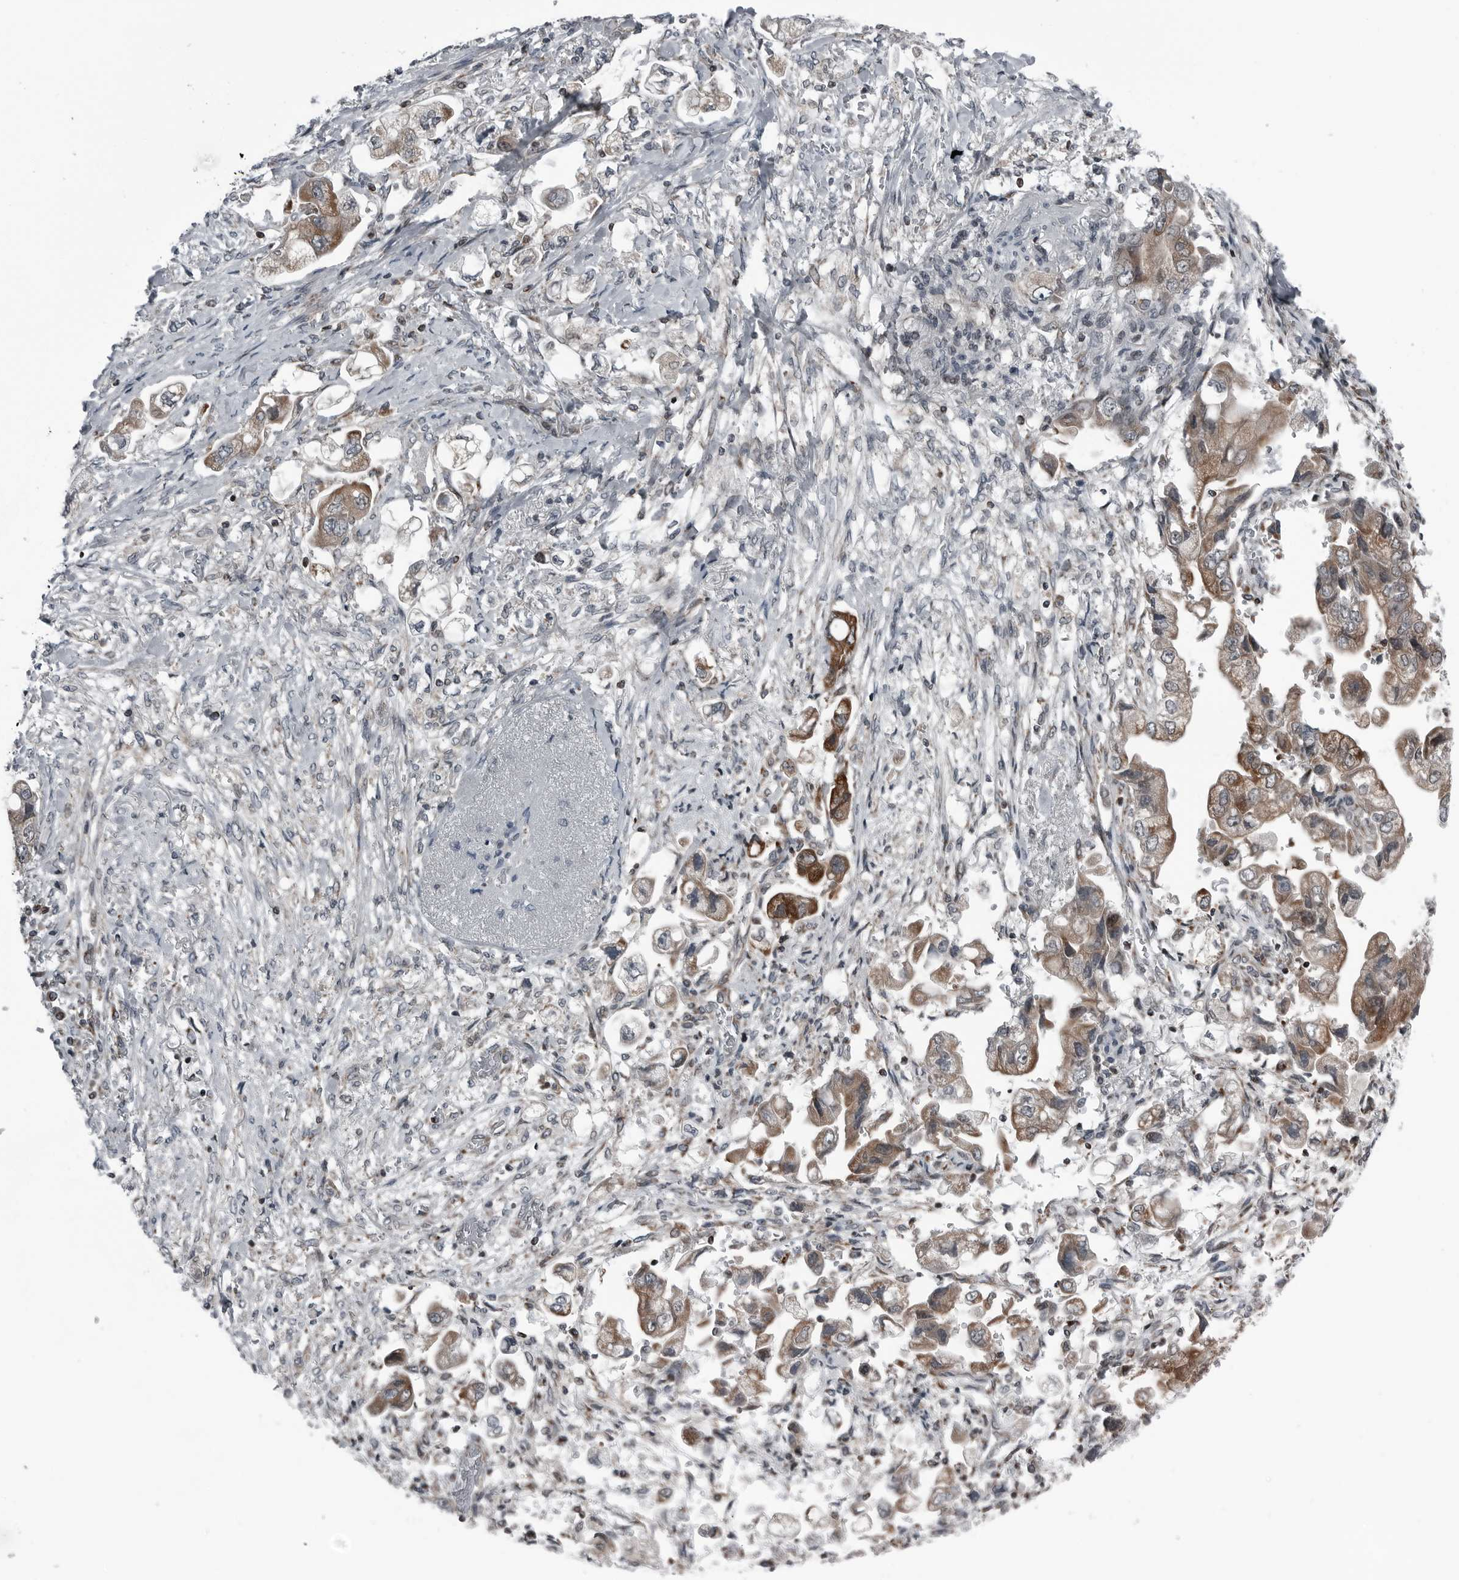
{"staining": {"intensity": "moderate", "quantity": ">75%", "location": "cytoplasmic/membranous"}, "tissue": "stomach cancer", "cell_type": "Tumor cells", "image_type": "cancer", "snomed": [{"axis": "morphology", "description": "Adenocarcinoma, NOS"}, {"axis": "topography", "description": "Stomach"}], "caption": "High-power microscopy captured an immunohistochemistry histopathology image of stomach cancer, revealing moderate cytoplasmic/membranous positivity in approximately >75% of tumor cells.", "gene": "GAK", "patient": {"sex": "male", "age": 62}}